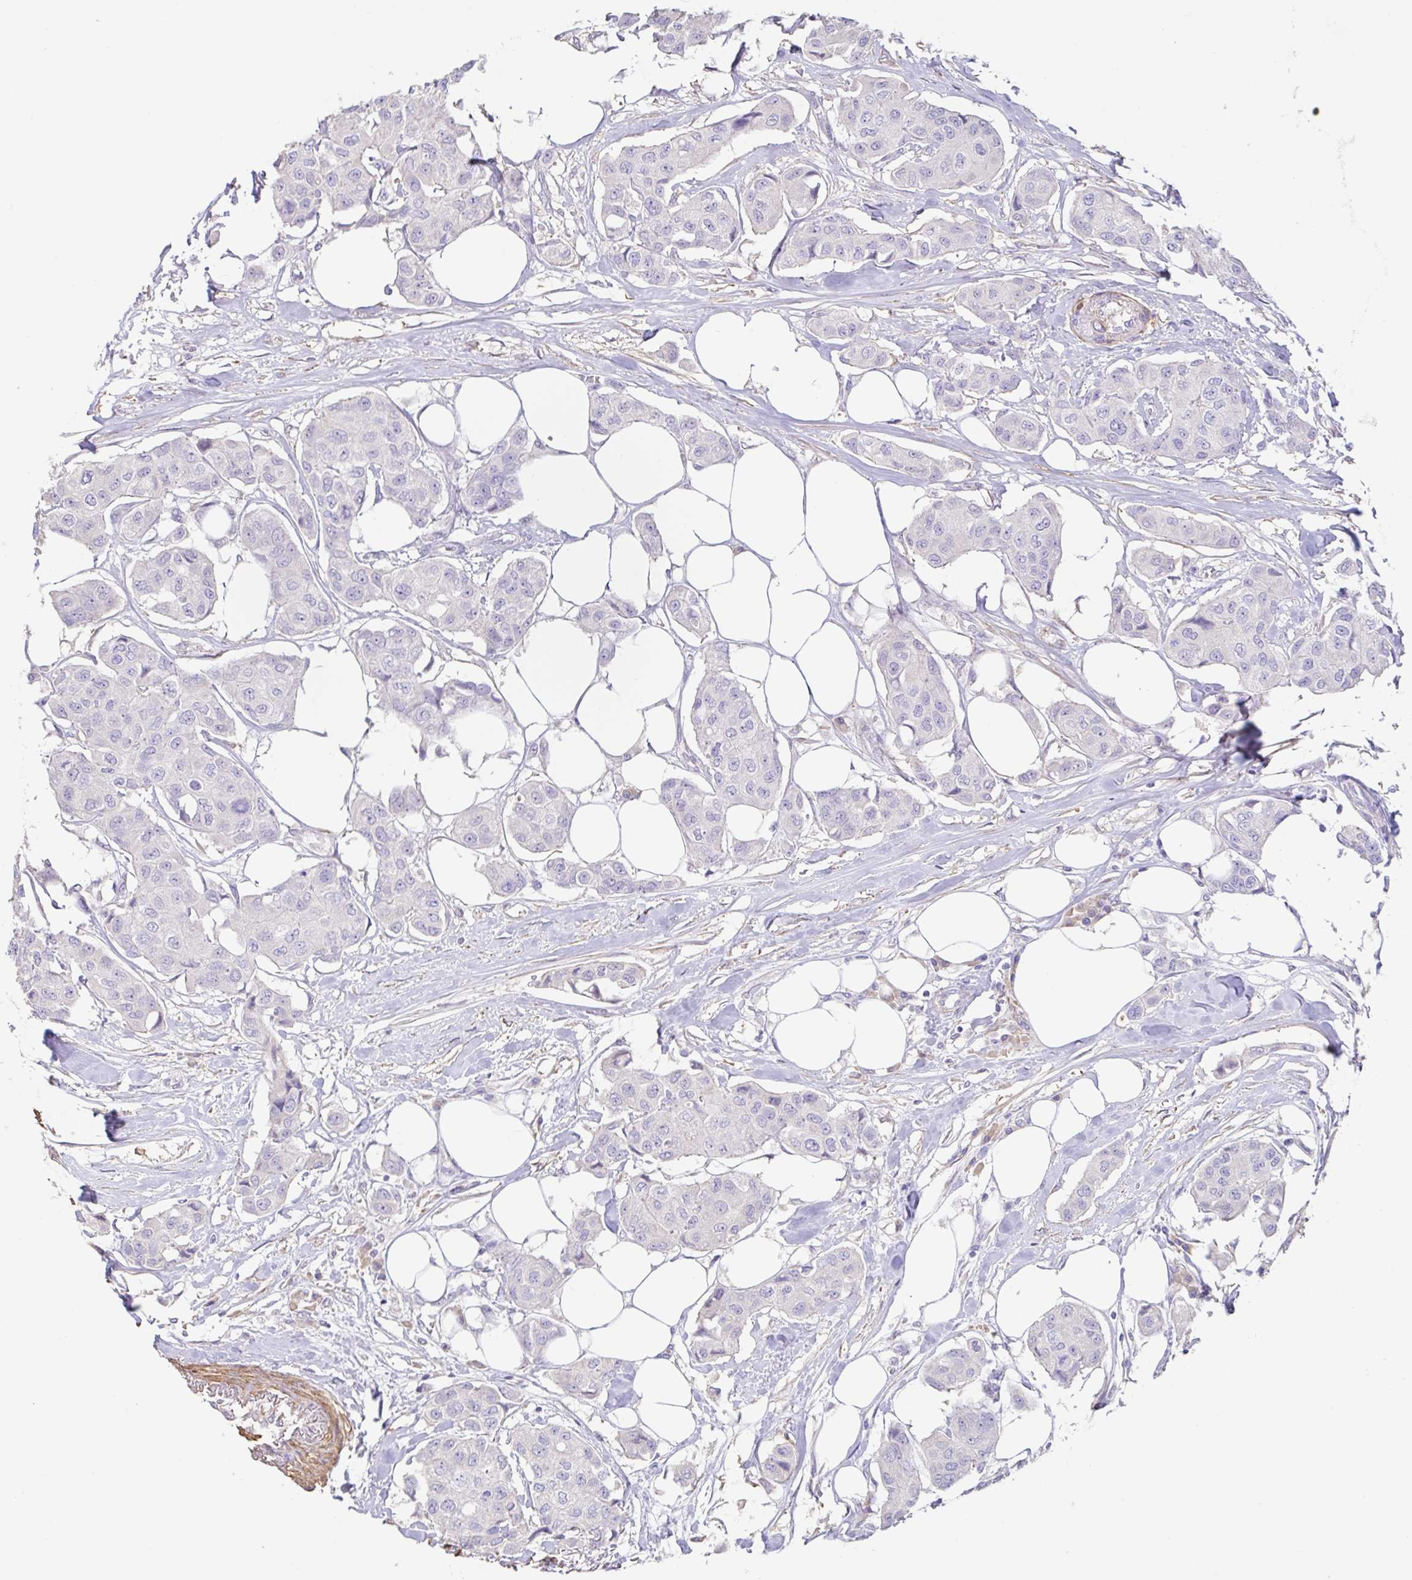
{"staining": {"intensity": "negative", "quantity": "none", "location": "none"}, "tissue": "breast cancer", "cell_type": "Tumor cells", "image_type": "cancer", "snomed": [{"axis": "morphology", "description": "Duct carcinoma"}, {"axis": "topography", "description": "Breast"}, {"axis": "topography", "description": "Lymph node"}], "caption": "A high-resolution photomicrograph shows immunohistochemistry (IHC) staining of intraductal carcinoma (breast), which exhibits no significant staining in tumor cells.", "gene": "PYGM", "patient": {"sex": "female", "age": 80}}